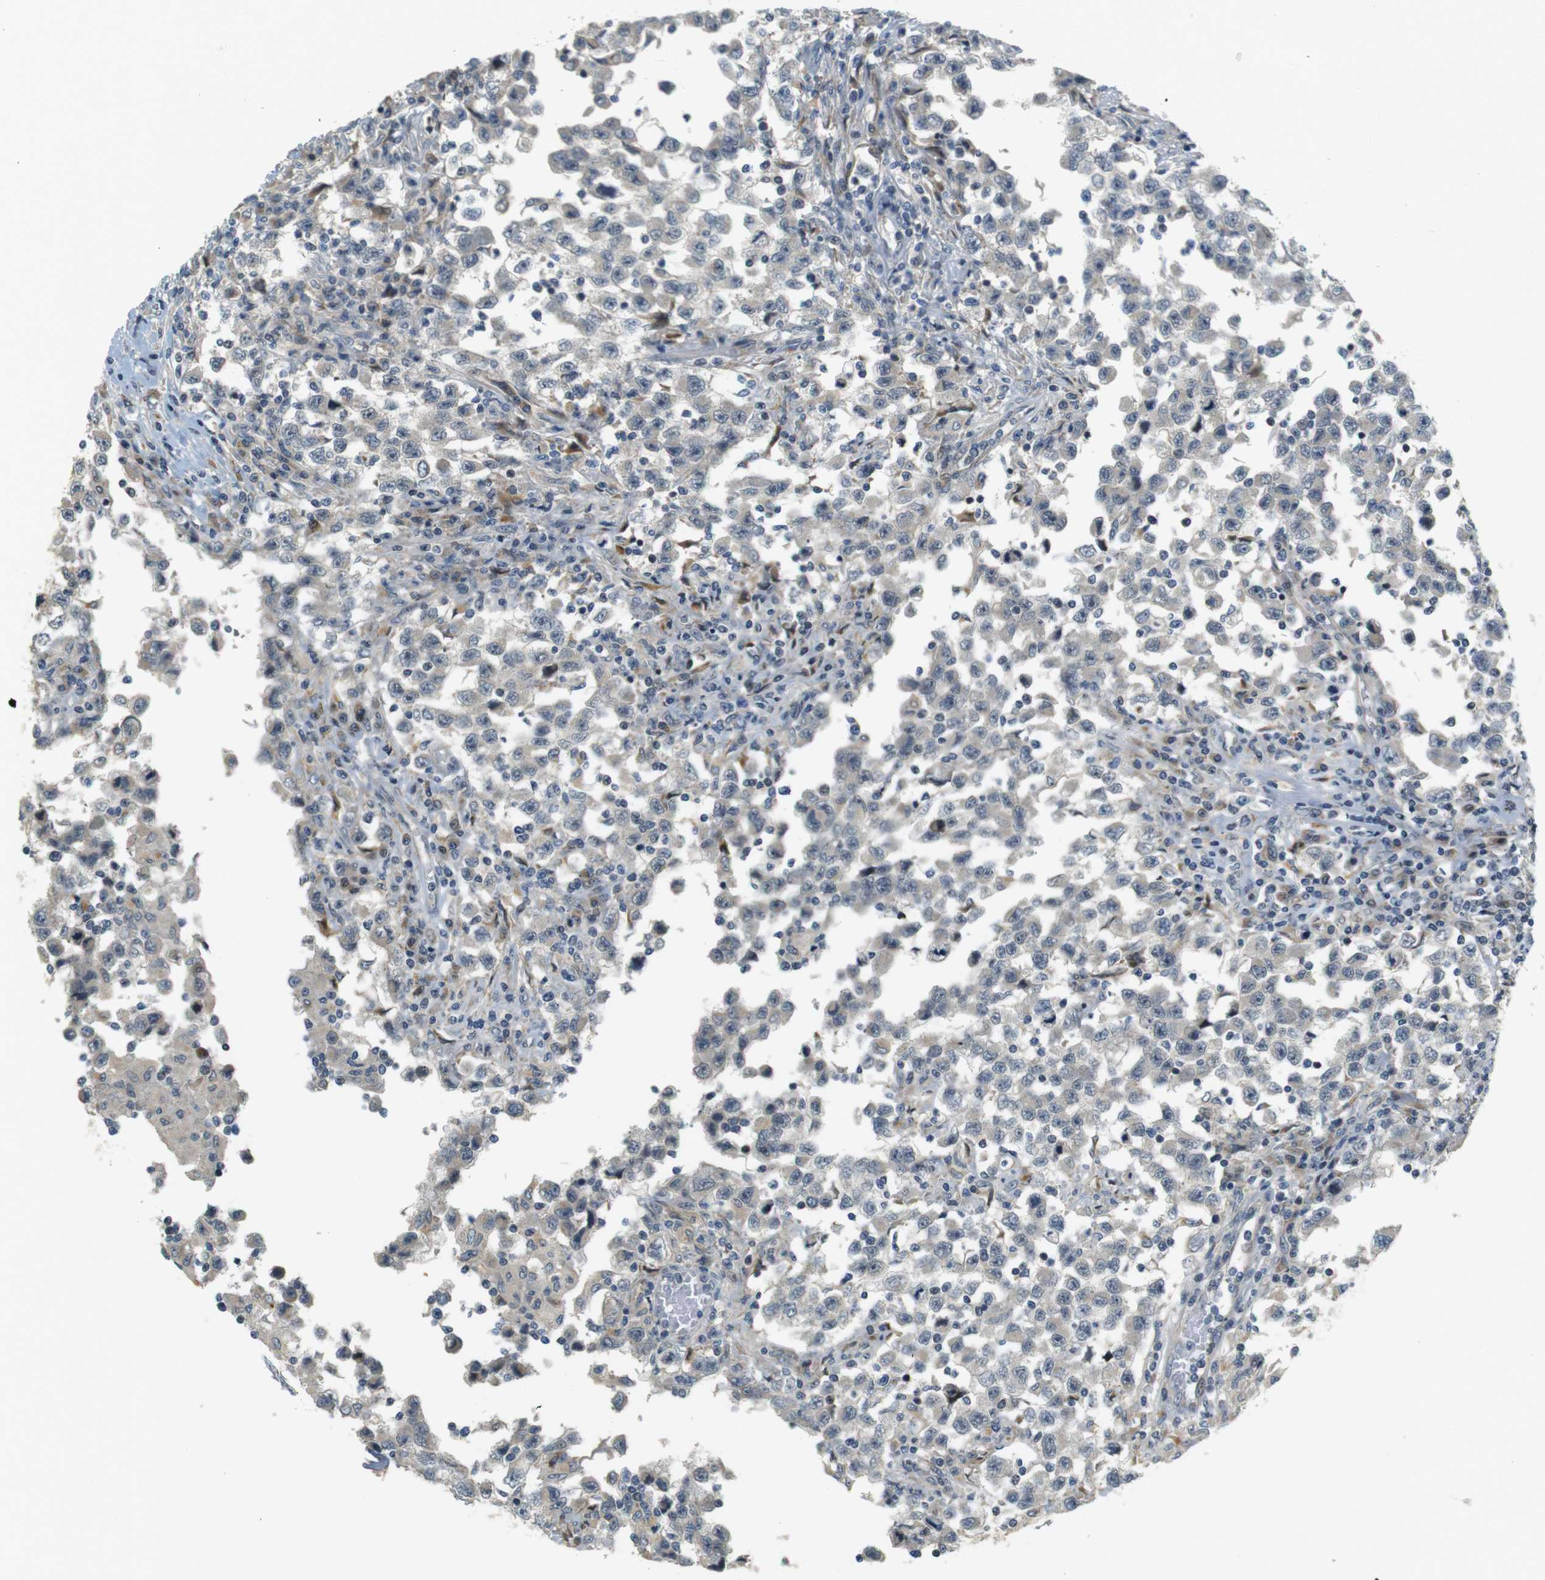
{"staining": {"intensity": "weak", "quantity": "<25%", "location": "cytoplasmic/membranous"}, "tissue": "testis cancer", "cell_type": "Tumor cells", "image_type": "cancer", "snomed": [{"axis": "morphology", "description": "Carcinoma, Embryonal, NOS"}, {"axis": "topography", "description": "Testis"}], "caption": "A high-resolution image shows IHC staining of testis cancer, which exhibits no significant expression in tumor cells.", "gene": "TSPAN9", "patient": {"sex": "male", "age": 21}}